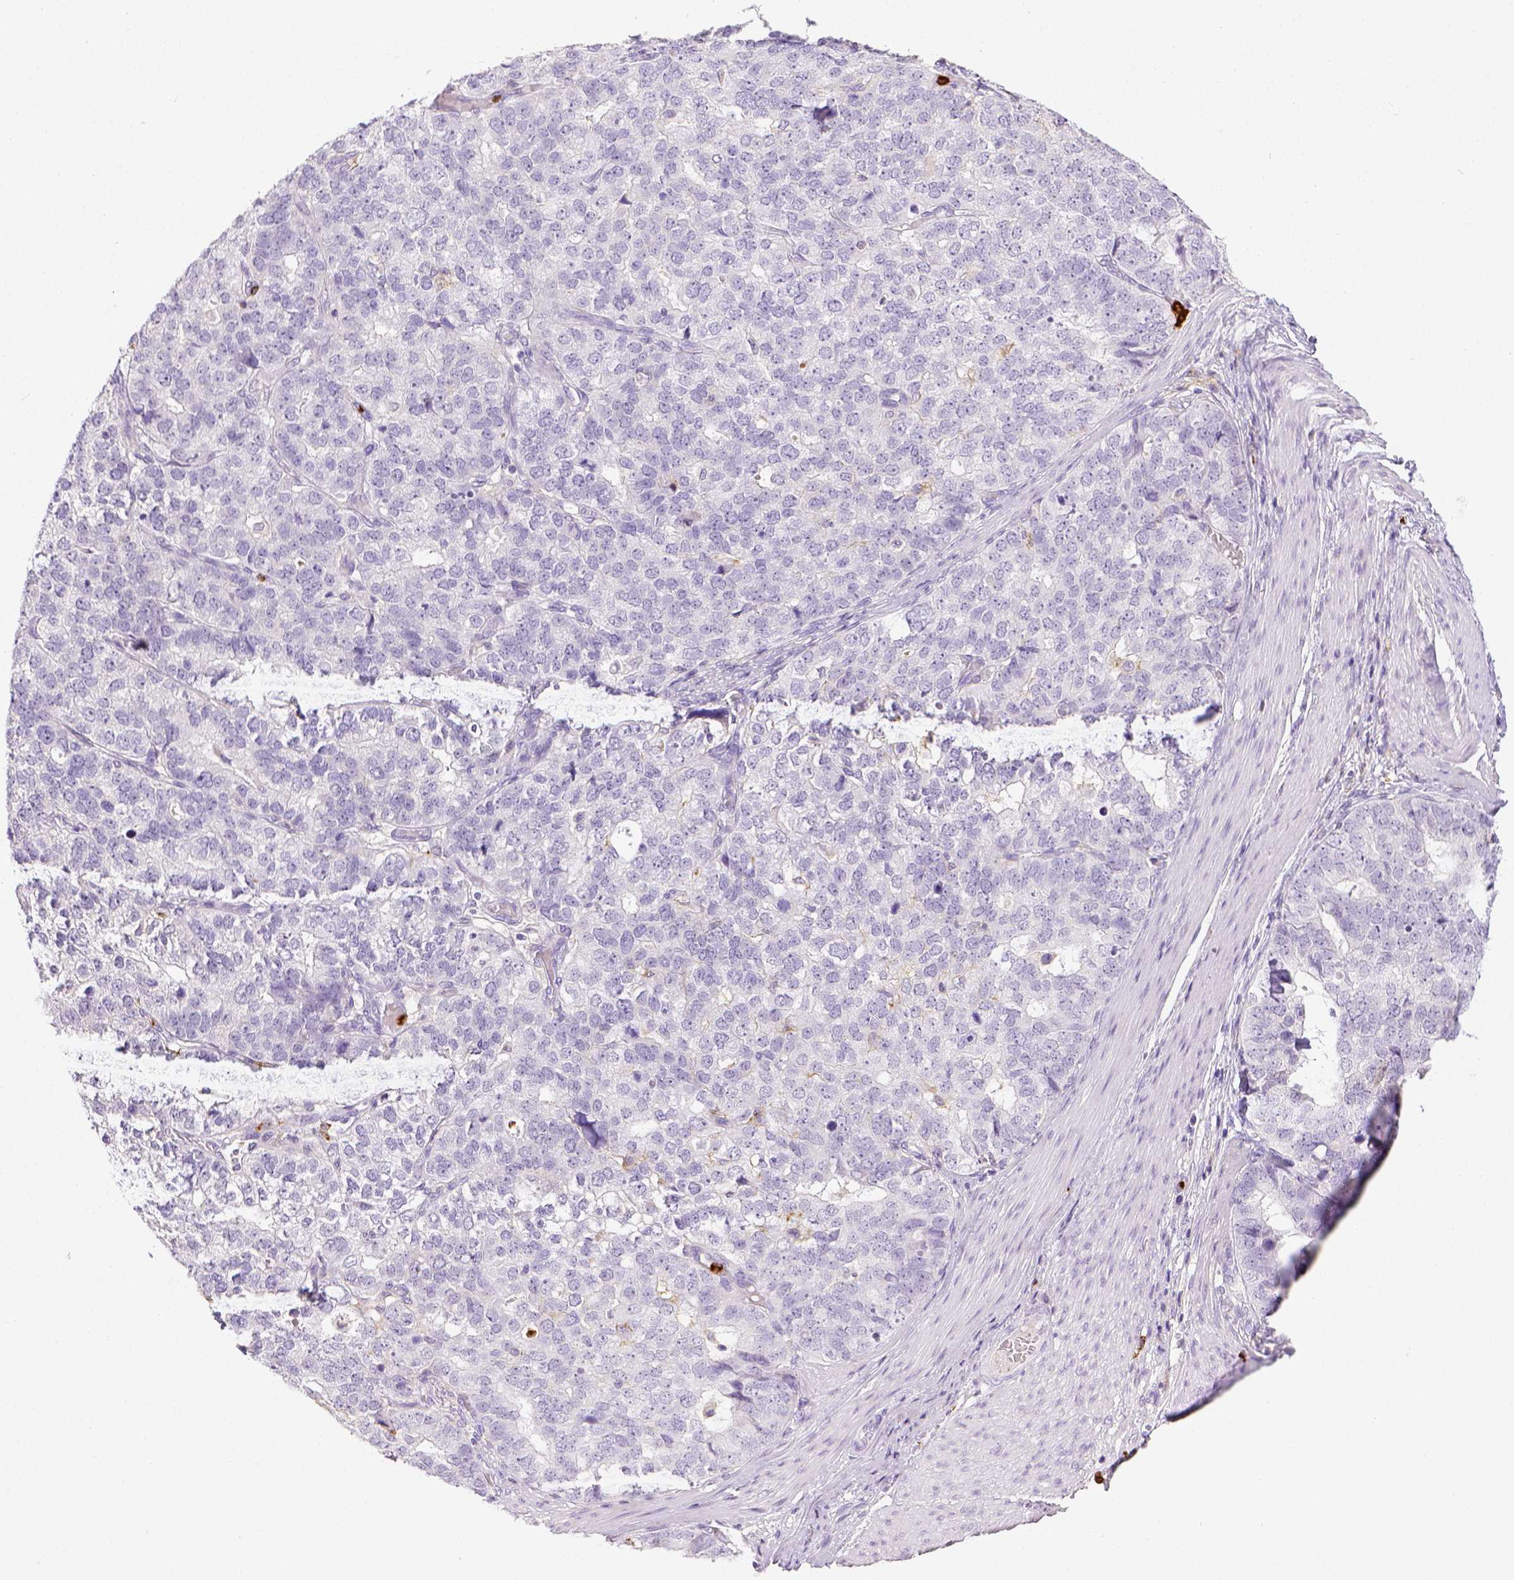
{"staining": {"intensity": "negative", "quantity": "none", "location": "none"}, "tissue": "stomach cancer", "cell_type": "Tumor cells", "image_type": "cancer", "snomed": [{"axis": "morphology", "description": "Adenocarcinoma, NOS"}, {"axis": "topography", "description": "Stomach"}], "caption": "A high-resolution image shows immunohistochemistry (IHC) staining of stomach adenocarcinoma, which shows no significant expression in tumor cells.", "gene": "ITGAM", "patient": {"sex": "male", "age": 69}}